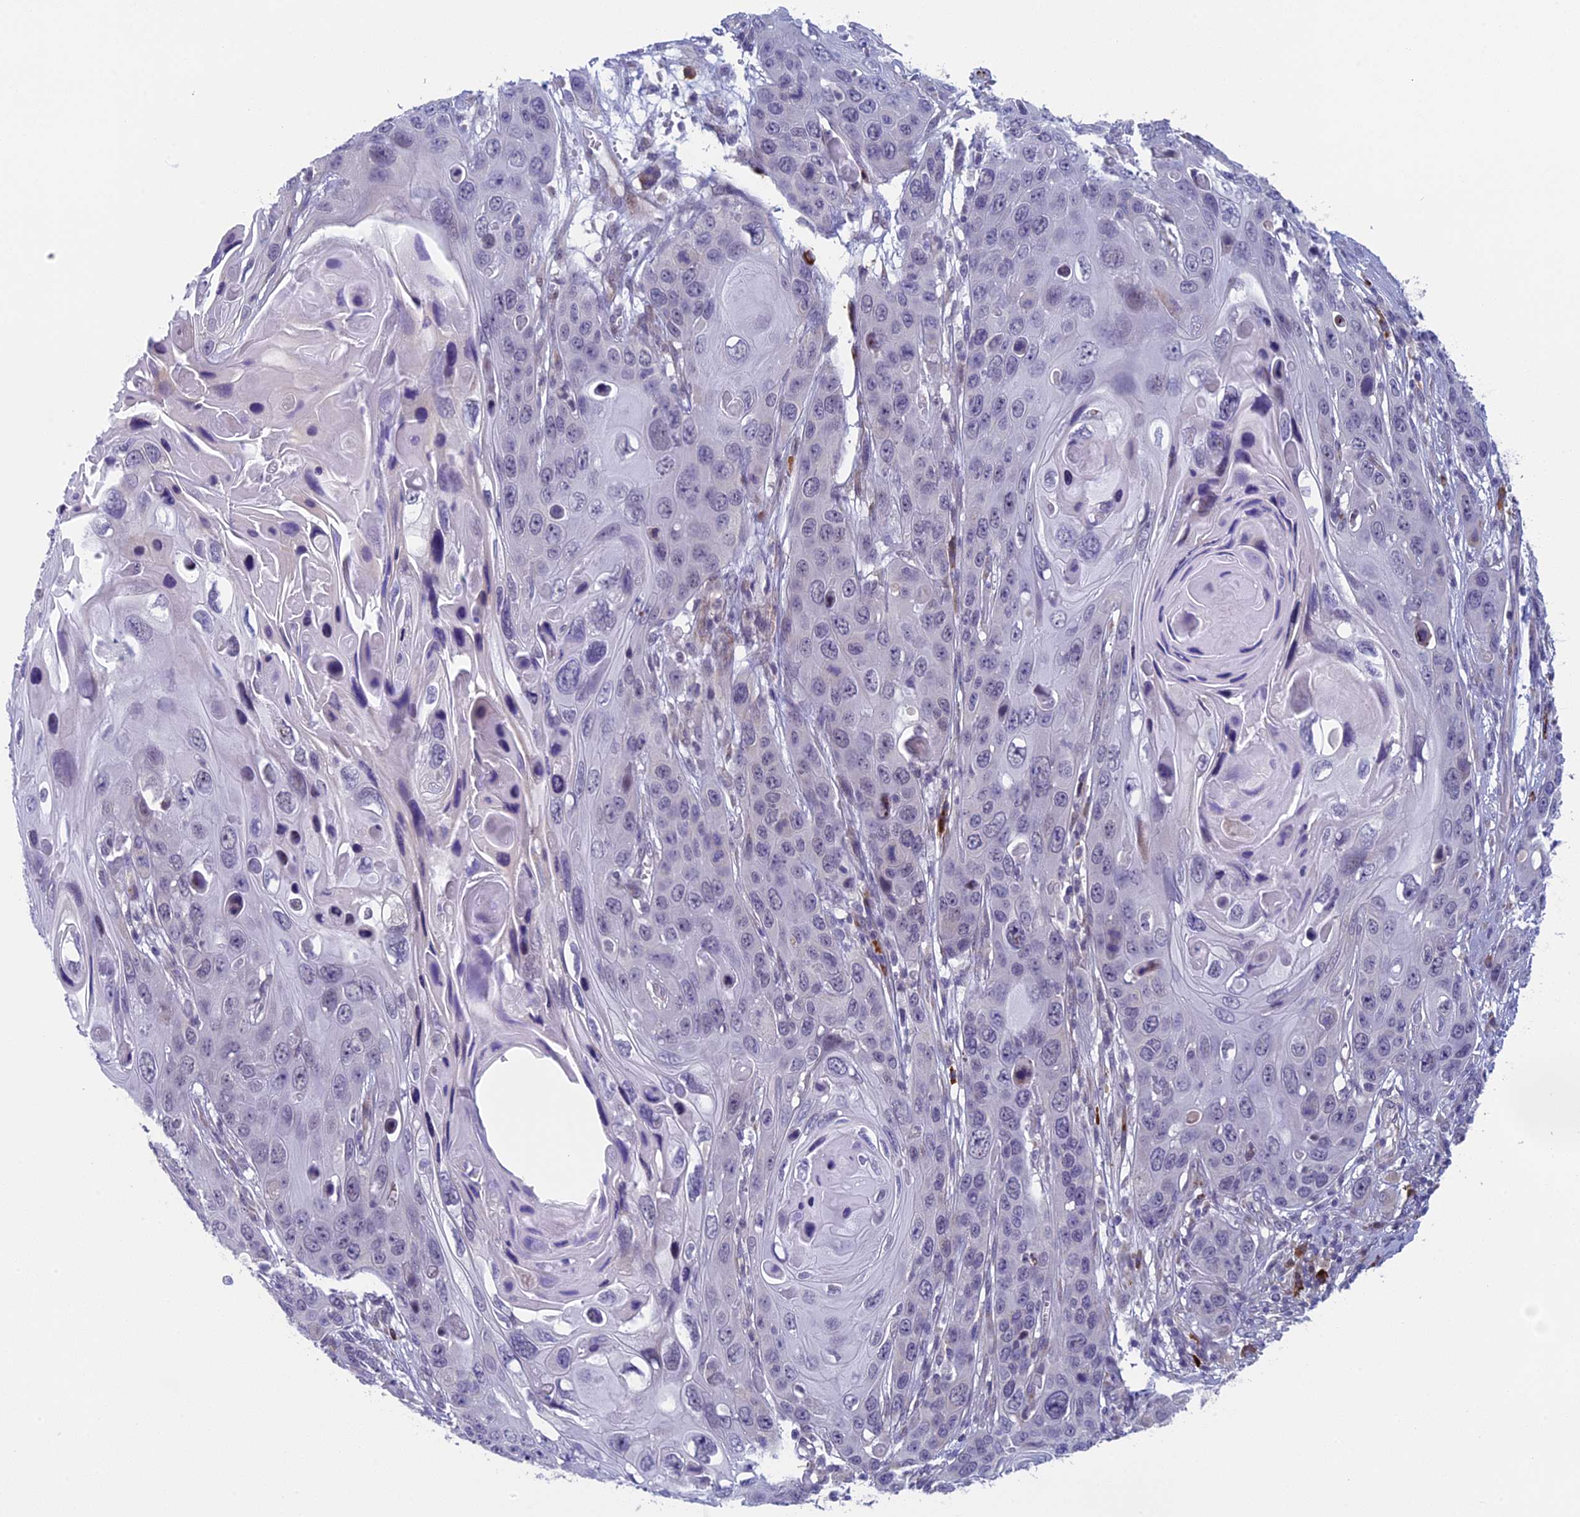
{"staining": {"intensity": "negative", "quantity": "none", "location": "none"}, "tissue": "skin cancer", "cell_type": "Tumor cells", "image_type": "cancer", "snomed": [{"axis": "morphology", "description": "Squamous cell carcinoma, NOS"}, {"axis": "topography", "description": "Skin"}], "caption": "Immunohistochemistry image of human skin squamous cell carcinoma stained for a protein (brown), which exhibits no expression in tumor cells.", "gene": "CNEP1R1", "patient": {"sex": "male", "age": 55}}